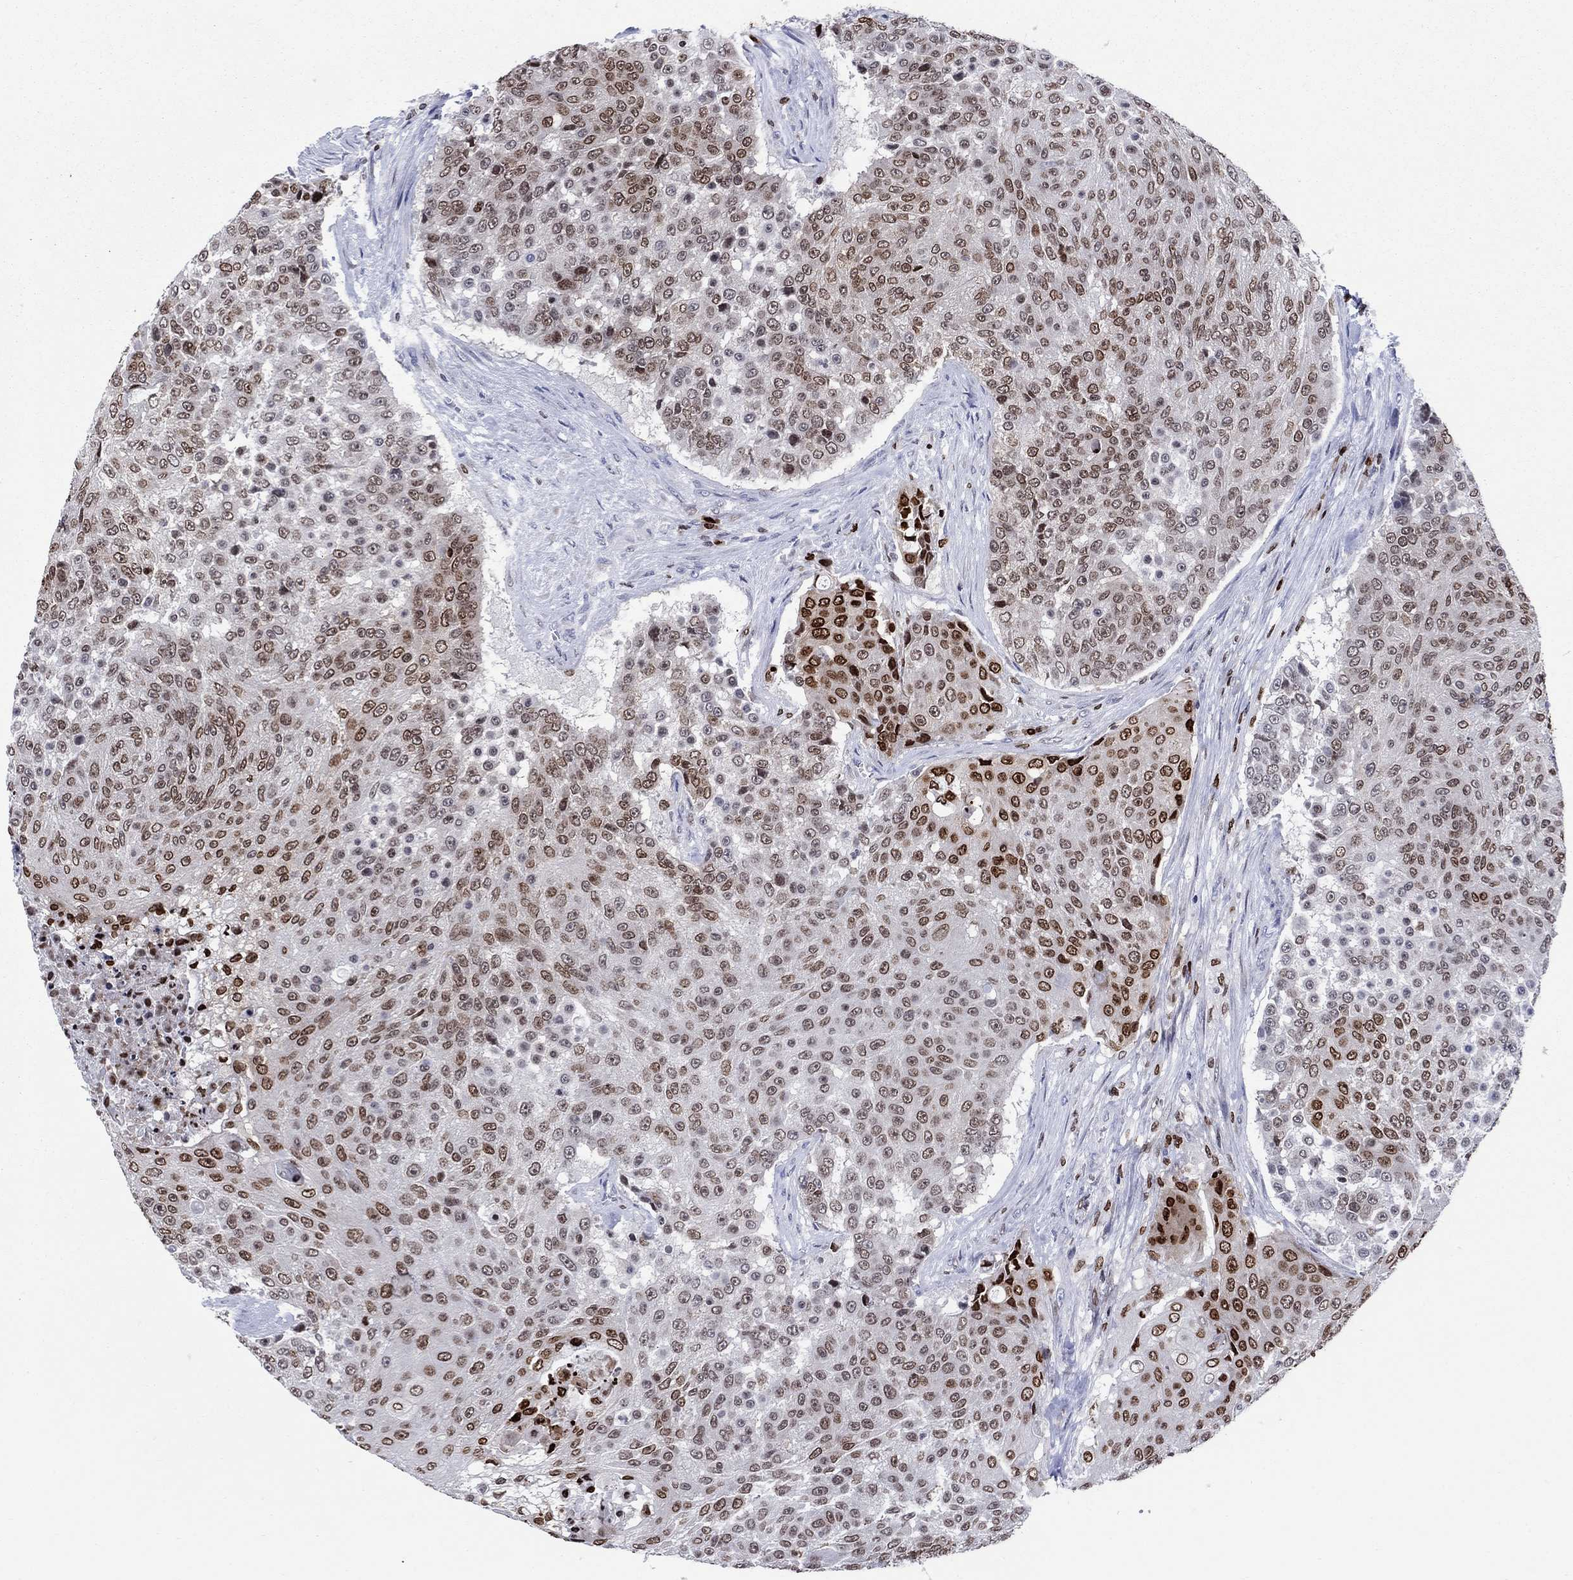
{"staining": {"intensity": "strong", "quantity": "<25%", "location": "nuclear"}, "tissue": "urothelial cancer", "cell_type": "Tumor cells", "image_type": "cancer", "snomed": [{"axis": "morphology", "description": "Urothelial carcinoma, High grade"}, {"axis": "topography", "description": "Urinary bladder"}], "caption": "The micrograph exhibits a brown stain indicating the presence of a protein in the nuclear of tumor cells in high-grade urothelial carcinoma. Using DAB (brown) and hematoxylin (blue) stains, captured at high magnification using brightfield microscopy.", "gene": "HMGA1", "patient": {"sex": "female", "age": 63}}